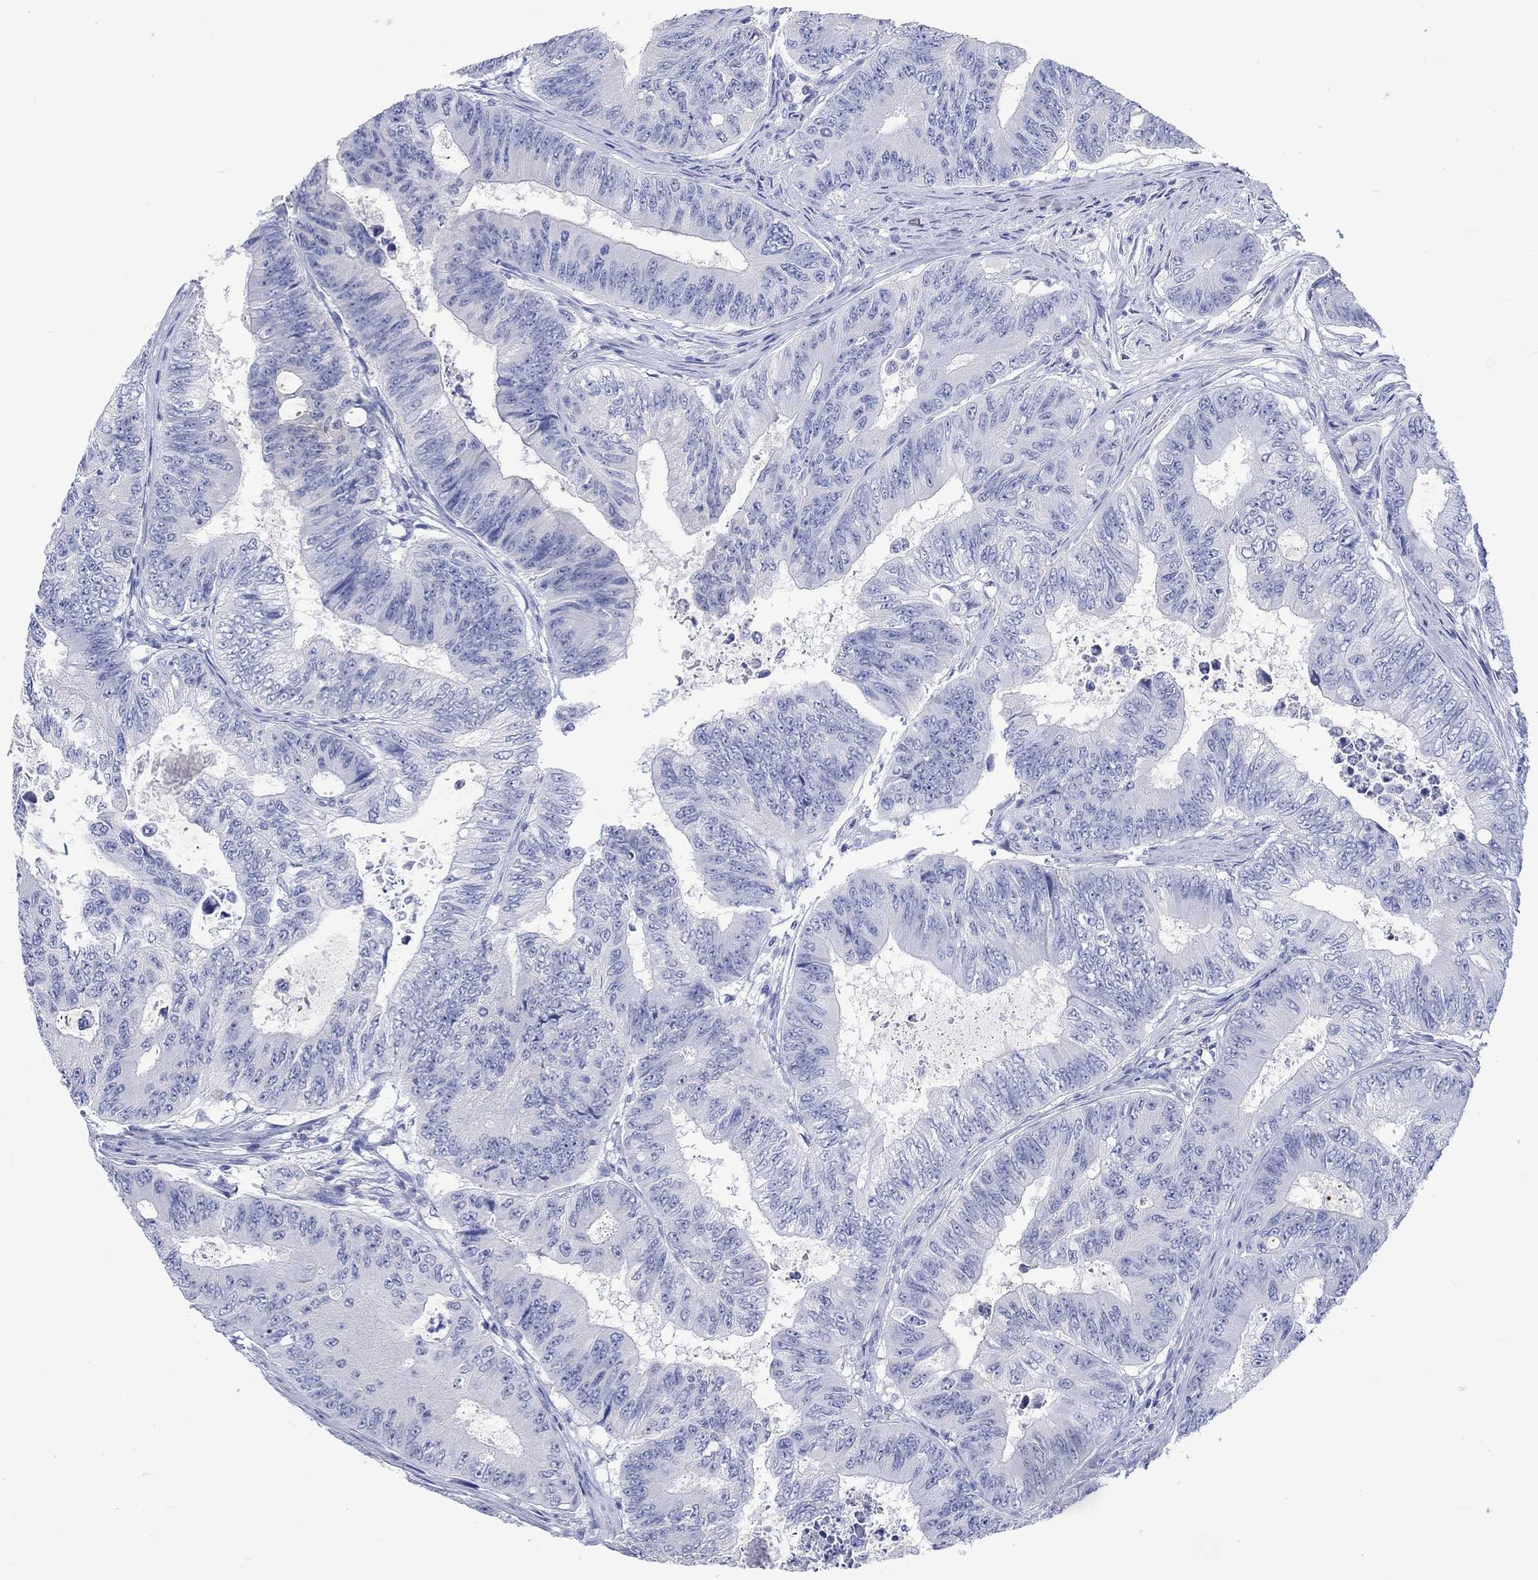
{"staining": {"intensity": "negative", "quantity": "none", "location": "none"}, "tissue": "colorectal cancer", "cell_type": "Tumor cells", "image_type": "cancer", "snomed": [{"axis": "morphology", "description": "Adenocarcinoma, NOS"}, {"axis": "topography", "description": "Colon"}], "caption": "IHC histopathology image of colorectal cancer stained for a protein (brown), which demonstrates no staining in tumor cells.", "gene": "MSI1", "patient": {"sex": "female", "age": 48}}